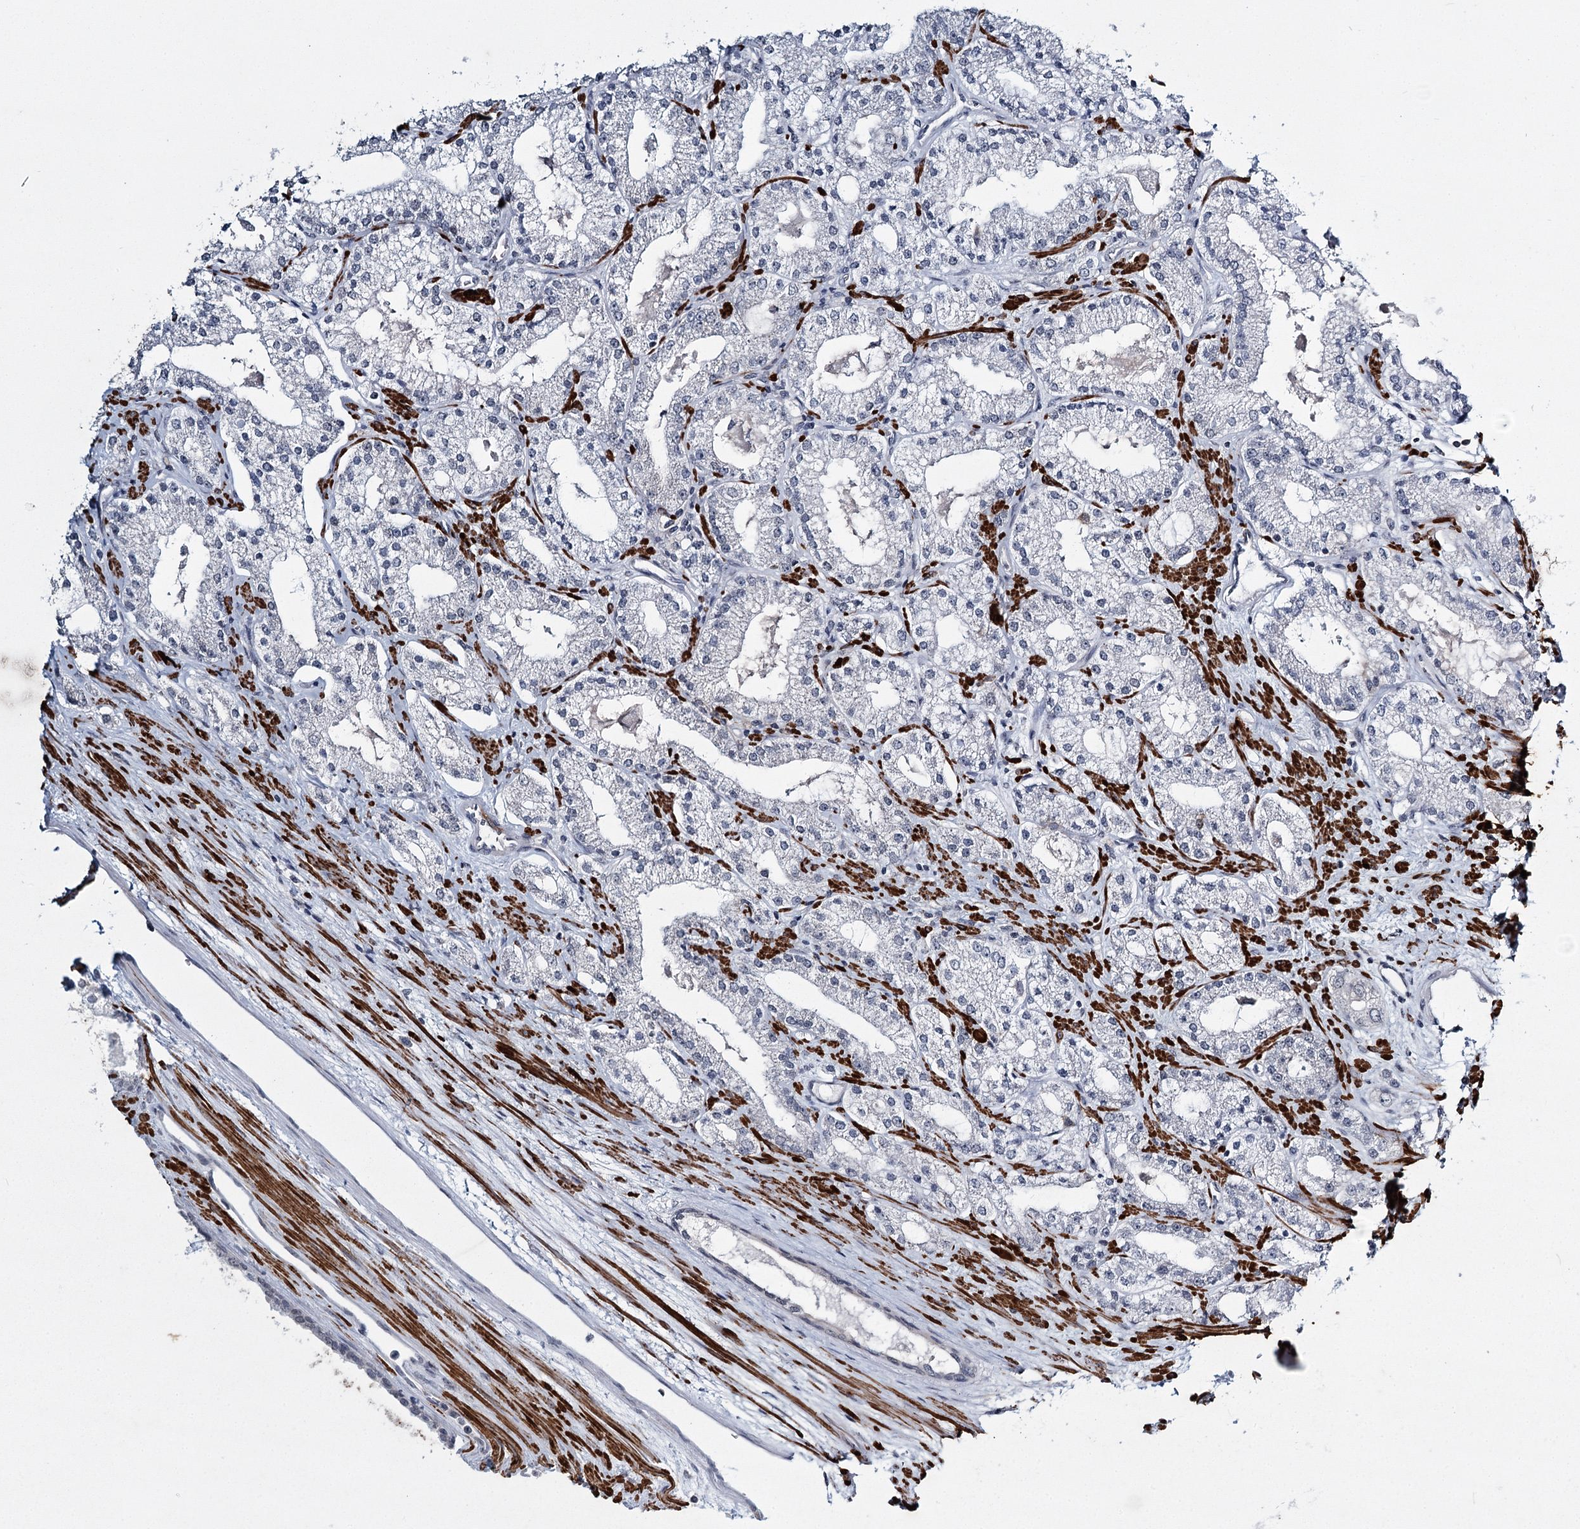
{"staining": {"intensity": "negative", "quantity": "none", "location": "none"}, "tissue": "prostate cancer", "cell_type": "Tumor cells", "image_type": "cancer", "snomed": [{"axis": "morphology", "description": "Adenocarcinoma, Low grade"}, {"axis": "topography", "description": "Prostate"}], "caption": "A histopathology image of human prostate cancer is negative for staining in tumor cells. The staining was performed using DAB (3,3'-diaminobenzidine) to visualize the protein expression in brown, while the nuclei were stained in blue with hematoxylin (Magnification: 20x).", "gene": "TMEM70", "patient": {"sex": "male", "age": 69}}